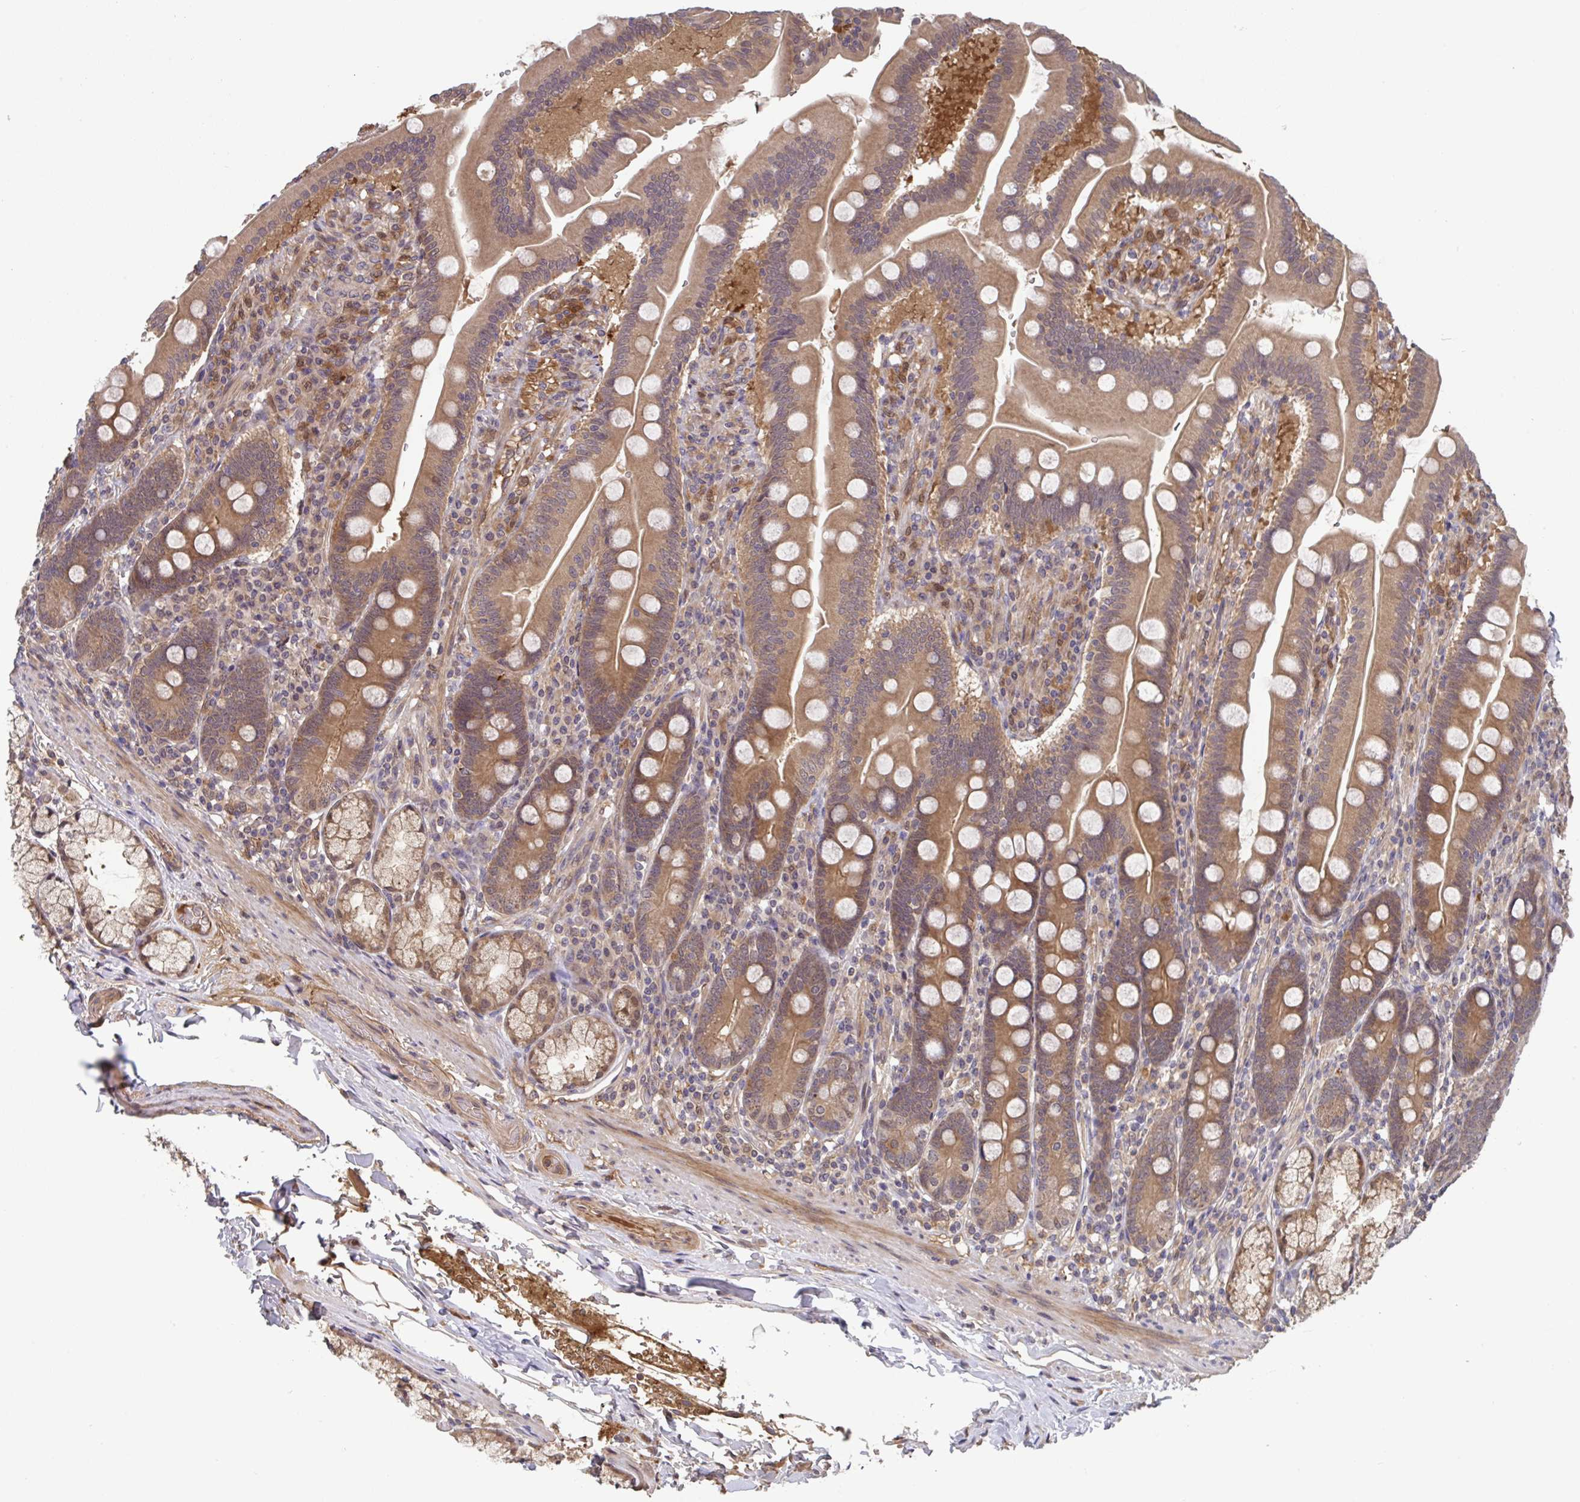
{"staining": {"intensity": "moderate", "quantity": ">75%", "location": "cytoplasmic/membranous"}, "tissue": "duodenum", "cell_type": "Glandular cells", "image_type": "normal", "snomed": [{"axis": "morphology", "description": "Normal tissue, NOS"}, {"axis": "topography", "description": "Duodenum"}], "caption": "This is a micrograph of immunohistochemistry (IHC) staining of unremarkable duodenum, which shows moderate staining in the cytoplasmic/membranous of glandular cells.", "gene": "TIGAR", "patient": {"sex": "female", "age": 67}}